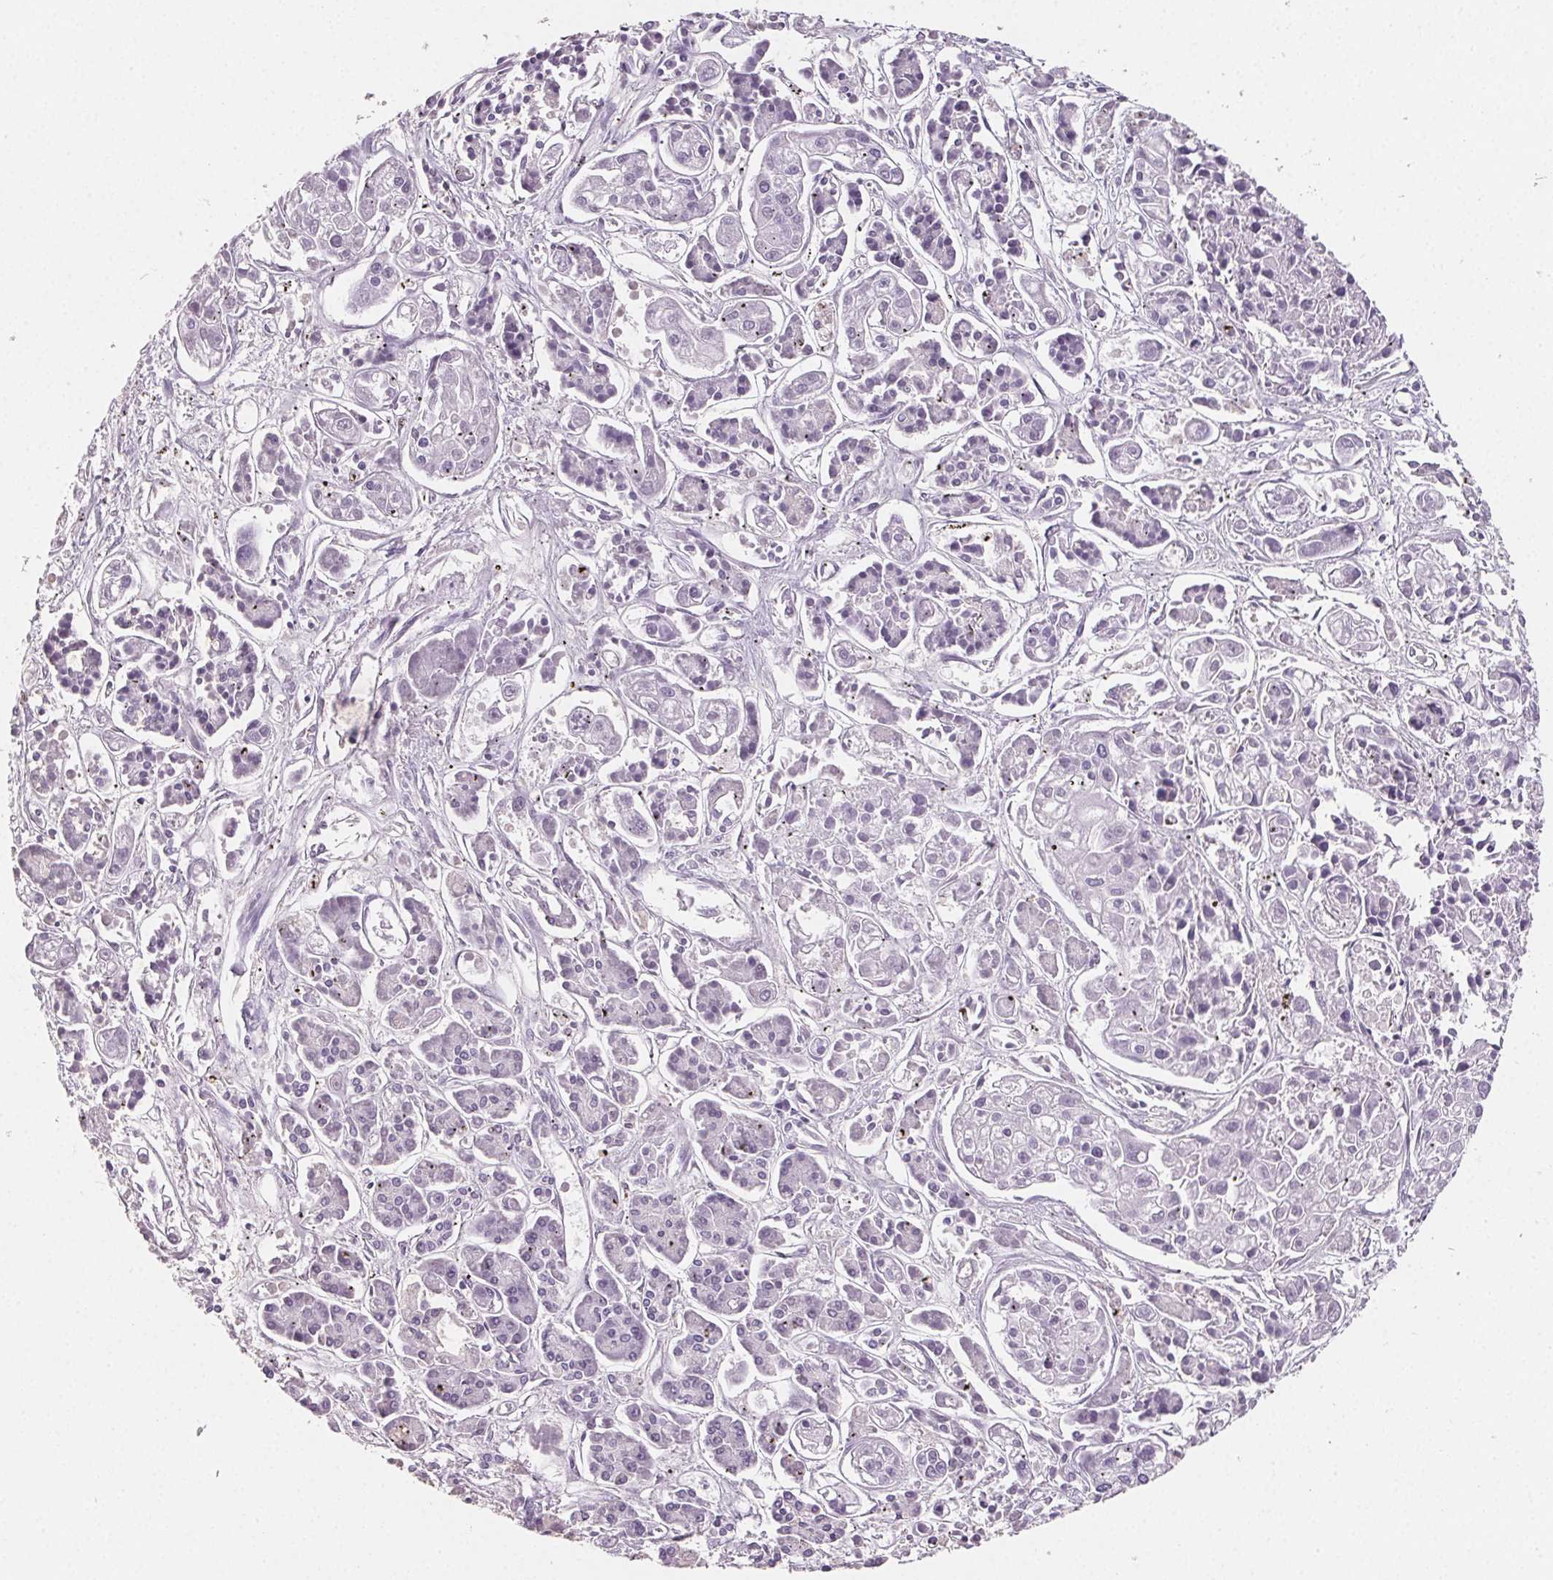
{"staining": {"intensity": "negative", "quantity": "none", "location": "none"}, "tissue": "pancreatic cancer", "cell_type": "Tumor cells", "image_type": "cancer", "snomed": [{"axis": "morphology", "description": "Adenocarcinoma, NOS"}, {"axis": "topography", "description": "Pancreas"}], "caption": "DAB (3,3'-diaminobenzidine) immunohistochemical staining of human pancreatic cancer reveals no significant expression in tumor cells.", "gene": "GBP1", "patient": {"sex": "male", "age": 85}}